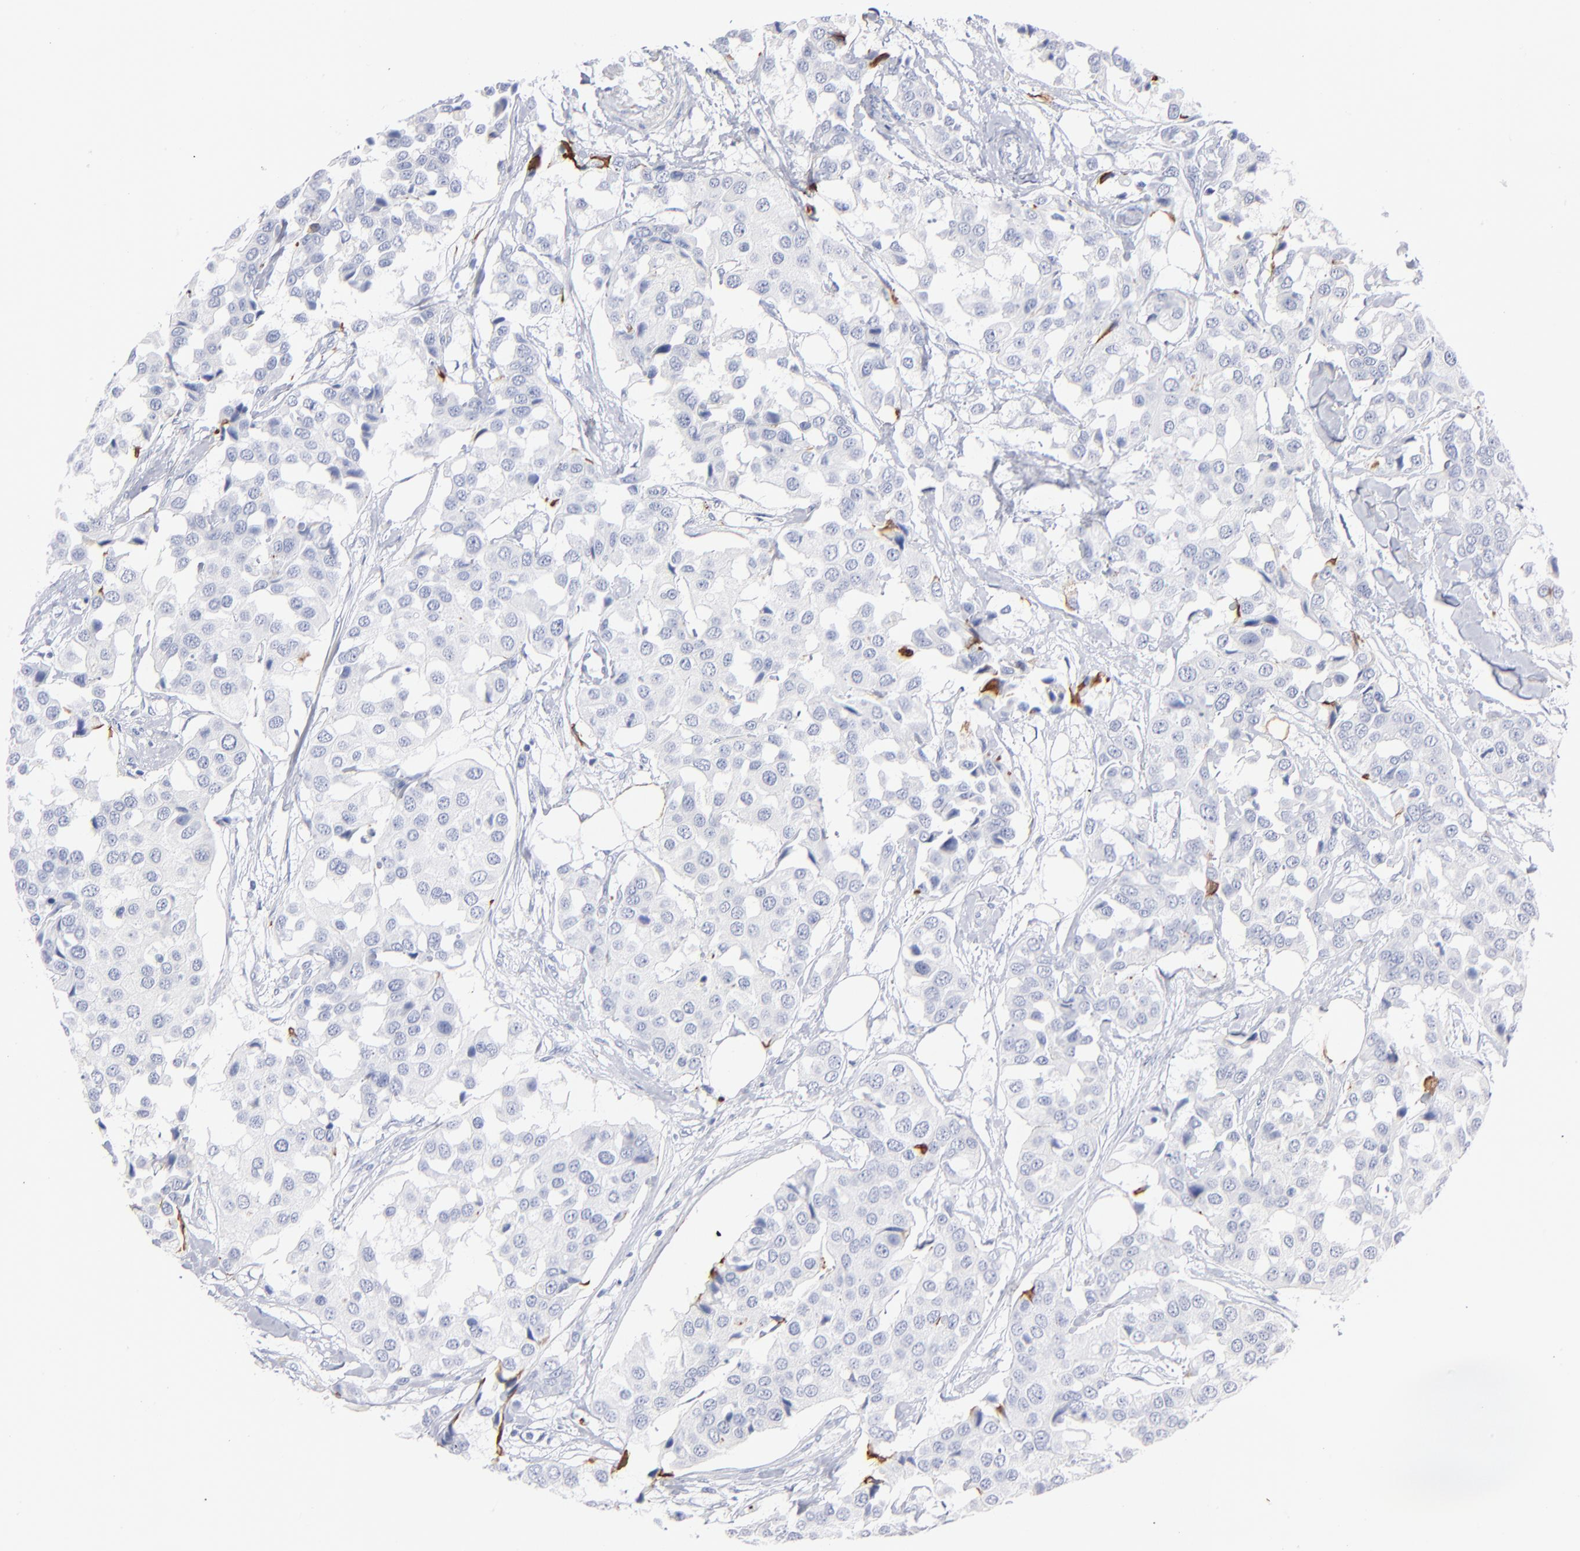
{"staining": {"intensity": "negative", "quantity": "none", "location": "none"}, "tissue": "breast cancer", "cell_type": "Tumor cells", "image_type": "cancer", "snomed": [{"axis": "morphology", "description": "Duct carcinoma"}, {"axis": "topography", "description": "Breast"}], "caption": "IHC image of neoplastic tissue: human breast cancer stained with DAB shows no significant protein staining in tumor cells. The staining is performed using DAB brown chromogen with nuclei counter-stained in using hematoxylin.", "gene": "APOH", "patient": {"sex": "female", "age": 80}}